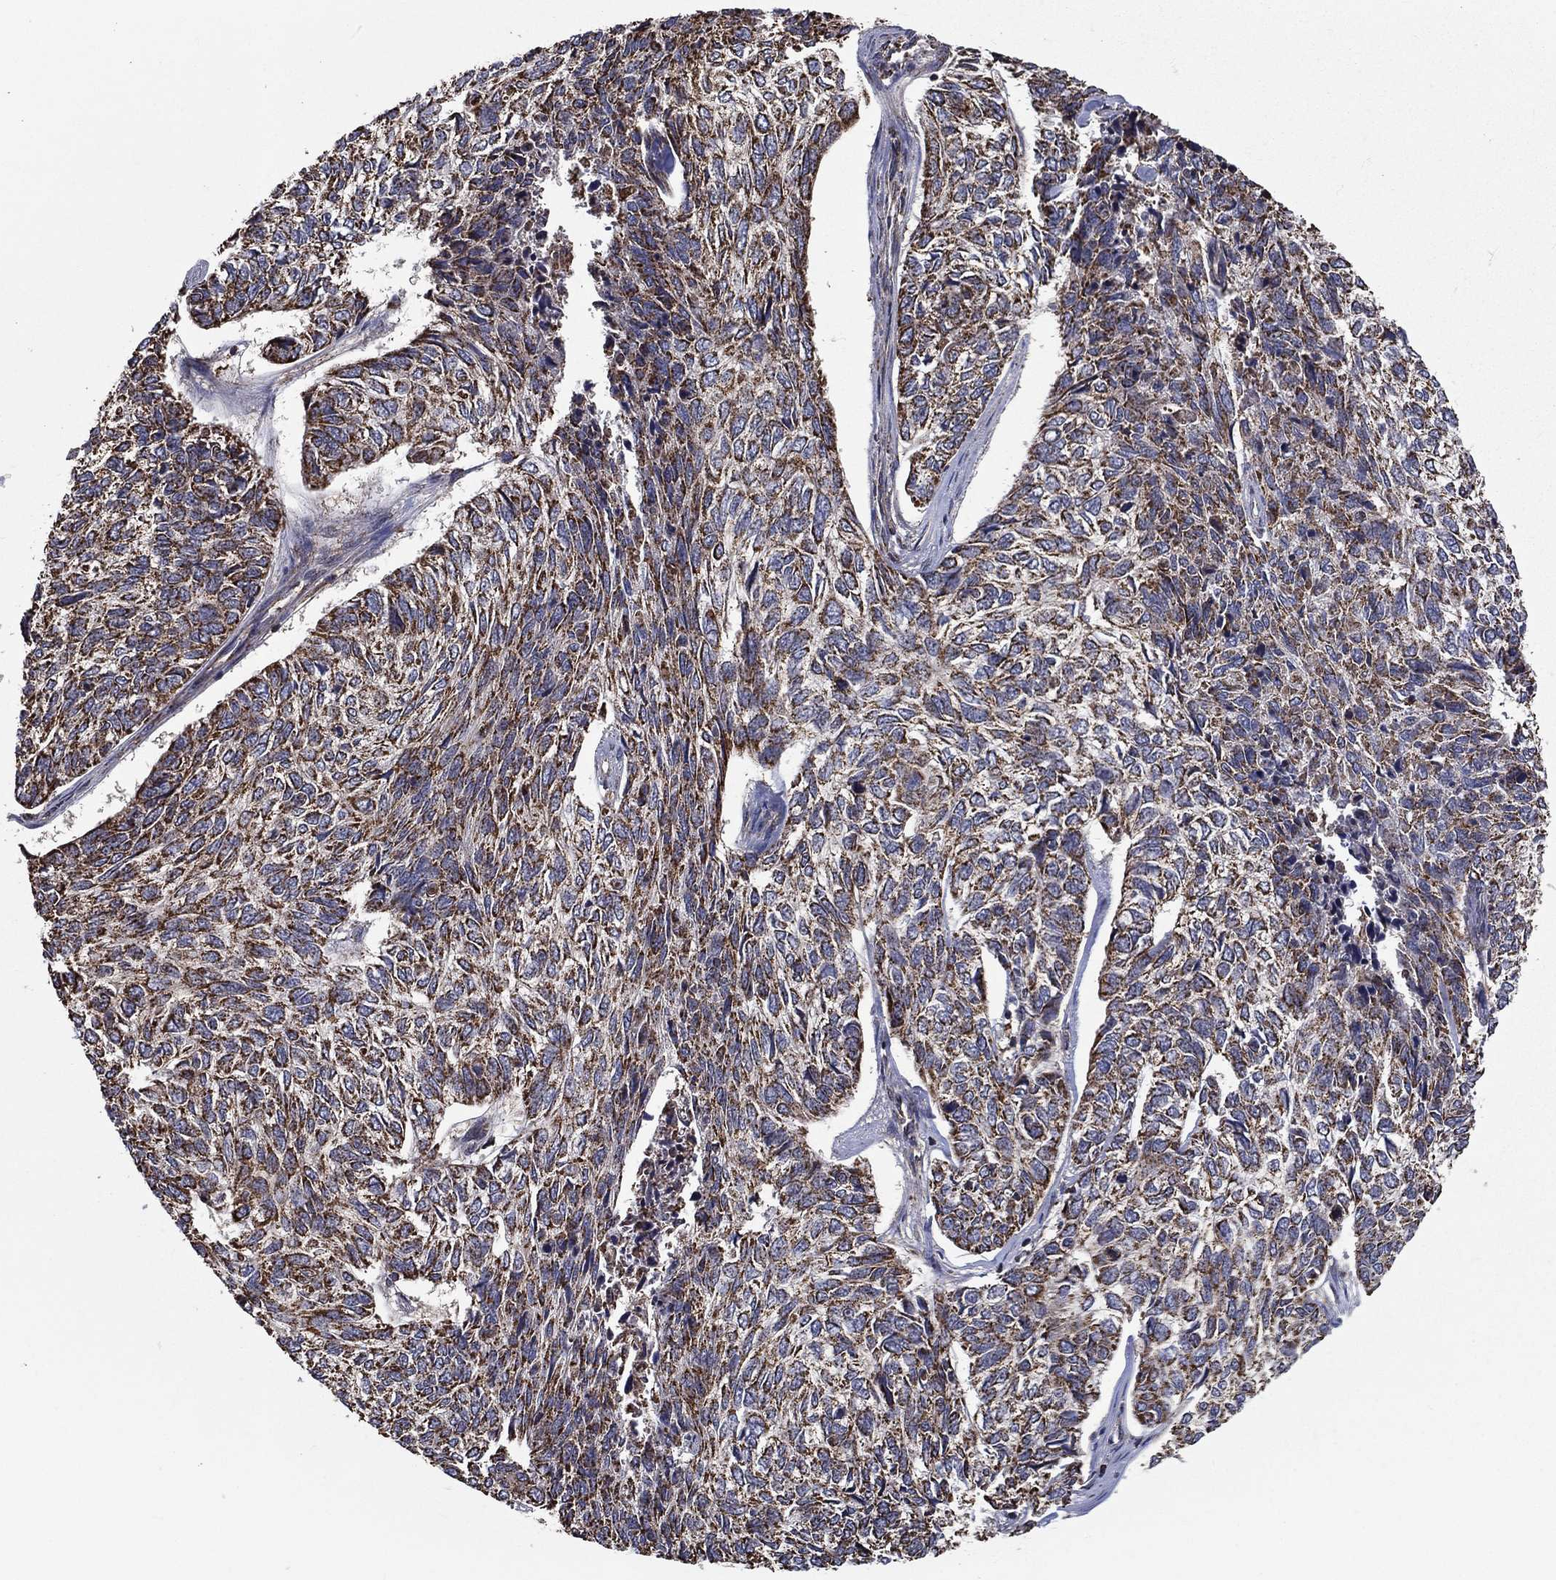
{"staining": {"intensity": "moderate", "quantity": ">75%", "location": "cytoplasmic/membranous"}, "tissue": "skin cancer", "cell_type": "Tumor cells", "image_type": "cancer", "snomed": [{"axis": "morphology", "description": "Basal cell carcinoma"}, {"axis": "topography", "description": "Skin"}], "caption": "Immunohistochemistry (DAB (3,3'-diaminobenzidine)) staining of human skin basal cell carcinoma shows moderate cytoplasmic/membranous protein expression in approximately >75% of tumor cells.", "gene": "RIGI", "patient": {"sex": "female", "age": 65}}